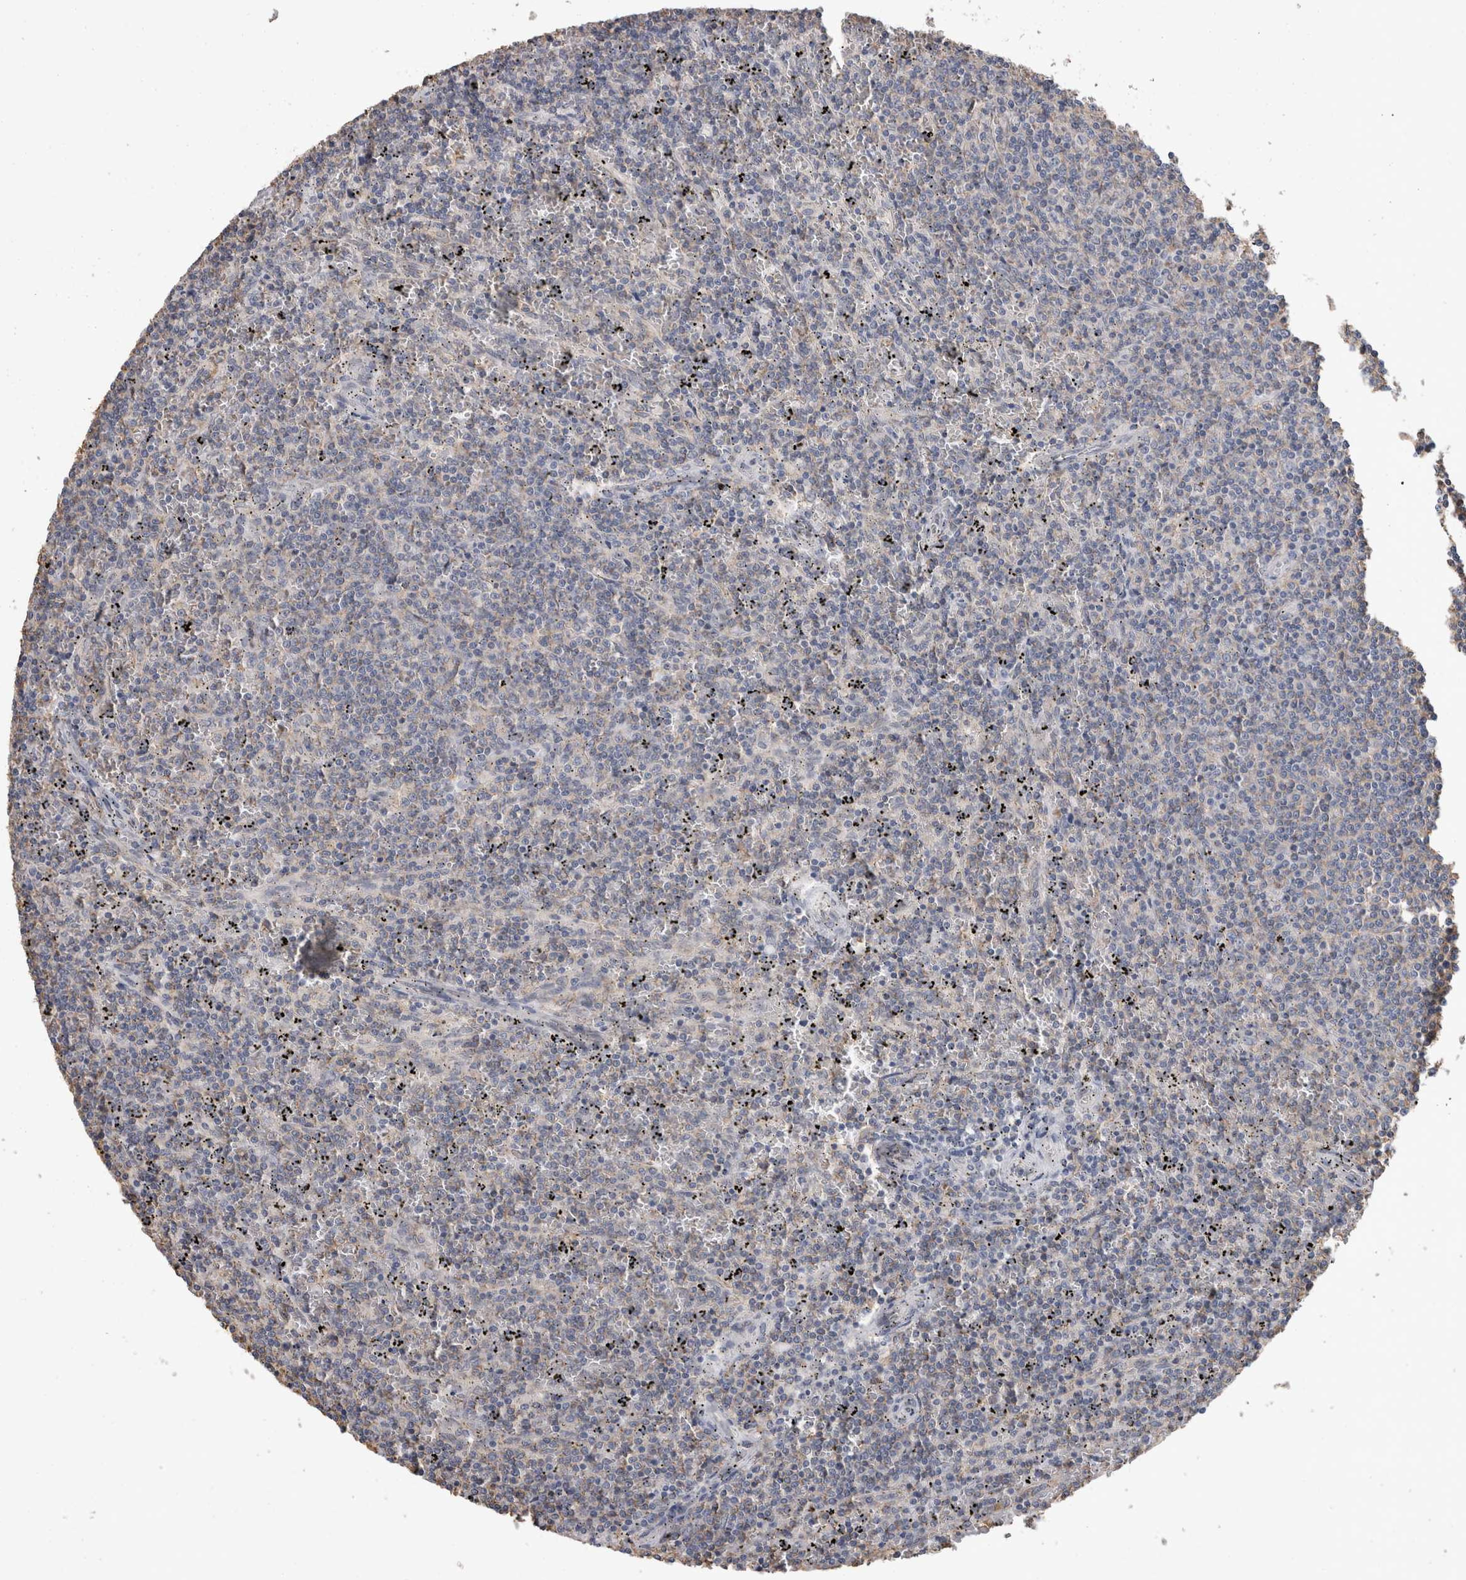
{"staining": {"intensity": "negative", "quantity": "none", "location": "none"}, "tissue": "lymphoma", "cell_type": "Tumor cells", "image_type": "cancer", "snomed": [{"axis": "morphology", "description": "Malignant lymphoma, non-Hodgkin's type, Low grade"}, {"axis": "topography", "description": "Spleen"}], "caption": "This is a image of IHC staining of lymphoma, which shows no staining in tumor cells. (DAB (3,3'-diaminobenzidine) immunohistochemistry, high magnification).", "gene": "FHOD3", "patient": {"sex": "female", "age": 50}}